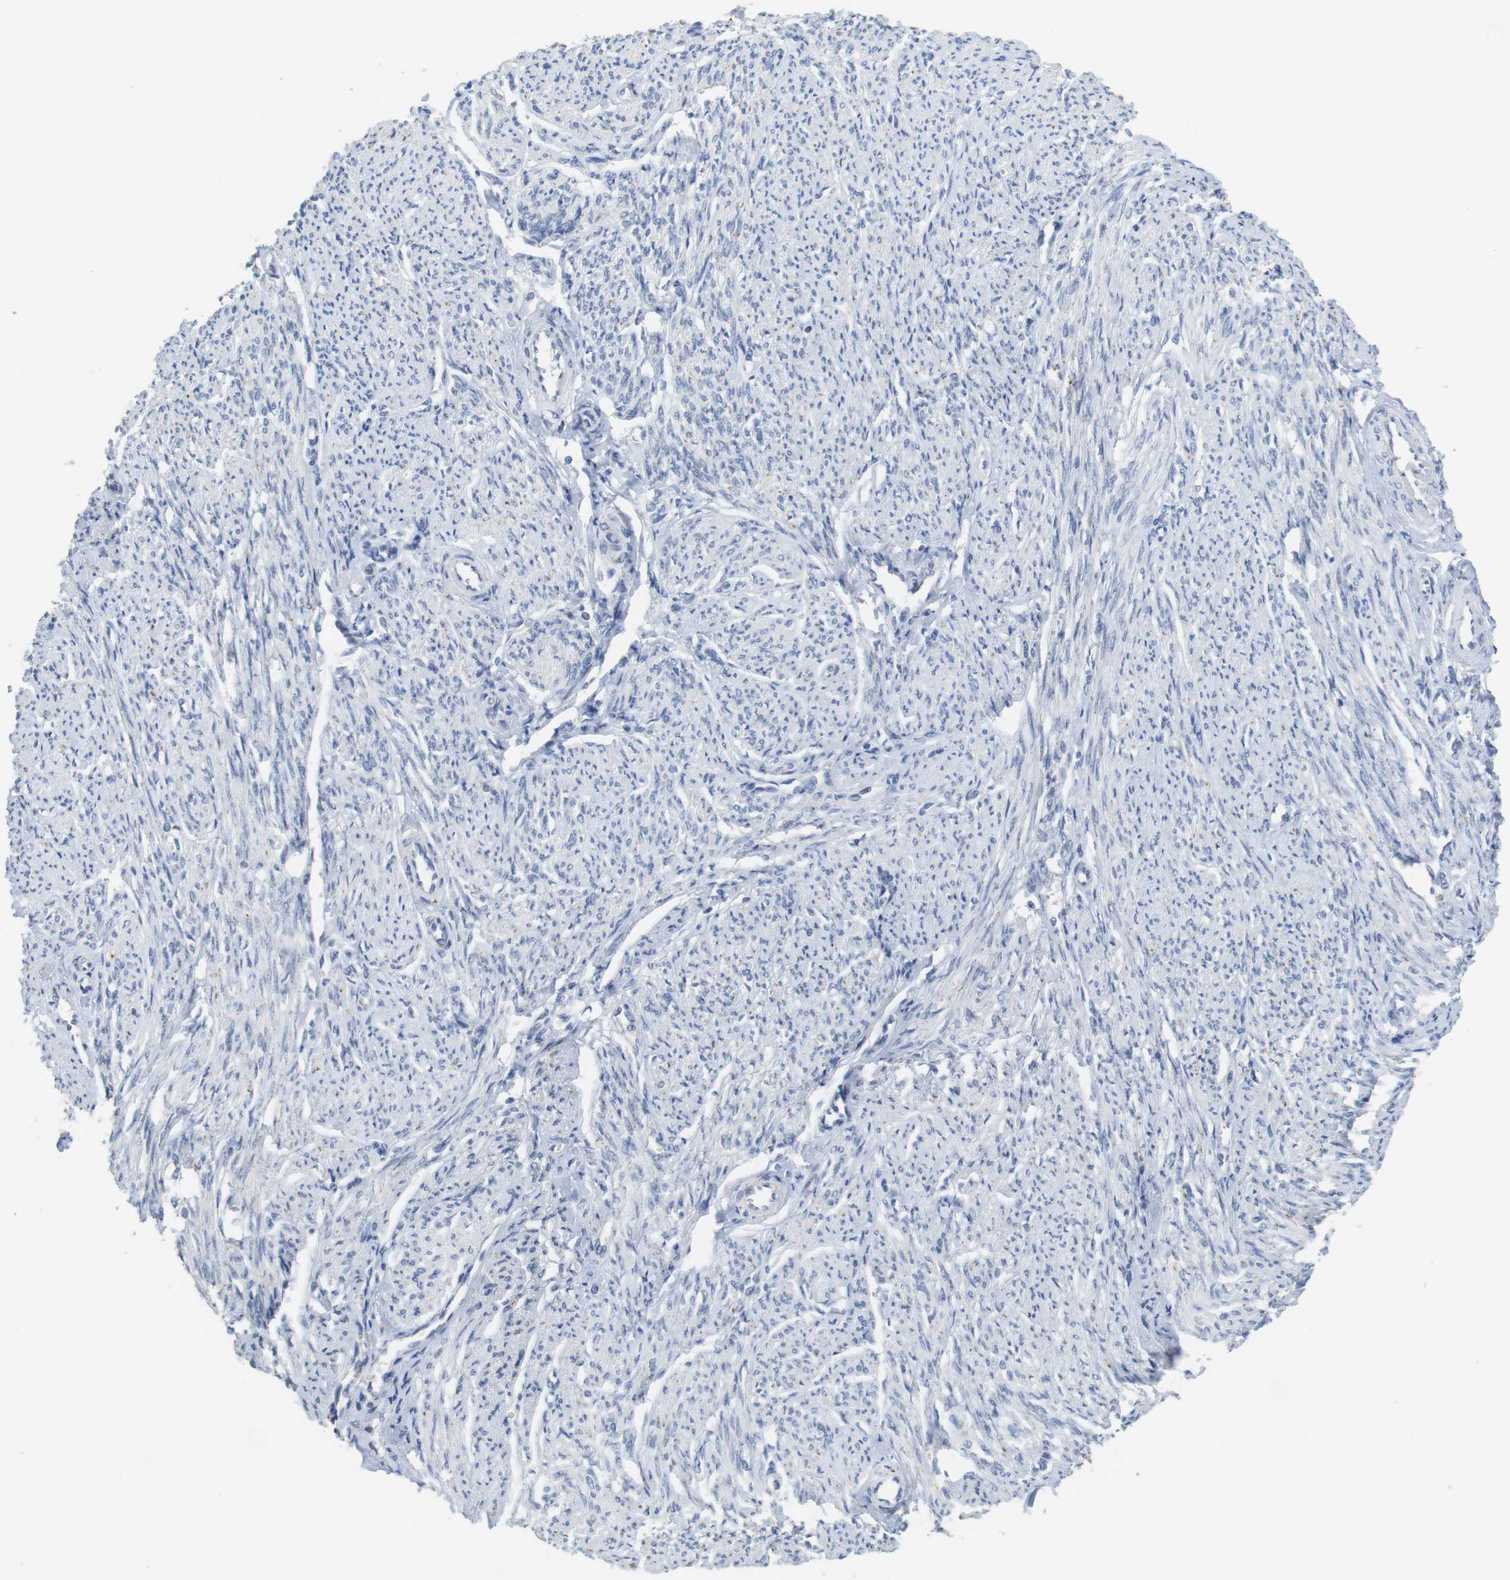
{"staining": {"intensity": "negative", "quantity": "none", "location": "none"}, "tissue": "smooth muscle", "cell_type": "Smooth muscle cells", "image_type": "normal", "snomed": [{"axis": "morphology", "description": "Normal tissue, NOS"}, {"axis": "topography", "description": "Smooth muscle"}], "caption": "High magnification brightfield microscopy of benign smooth muscle stained with DAB (3,3'-diaminobenzidine) (brown) and counterstained with hematoxylin (blue): smooth muscle cells show no significant expression. (DAB immunohistochemistry (IHC) visualized using brightfield microscopy, high magnification).", "gene": "KPNA2", "patient": {"sex": "female", "age": 65}}